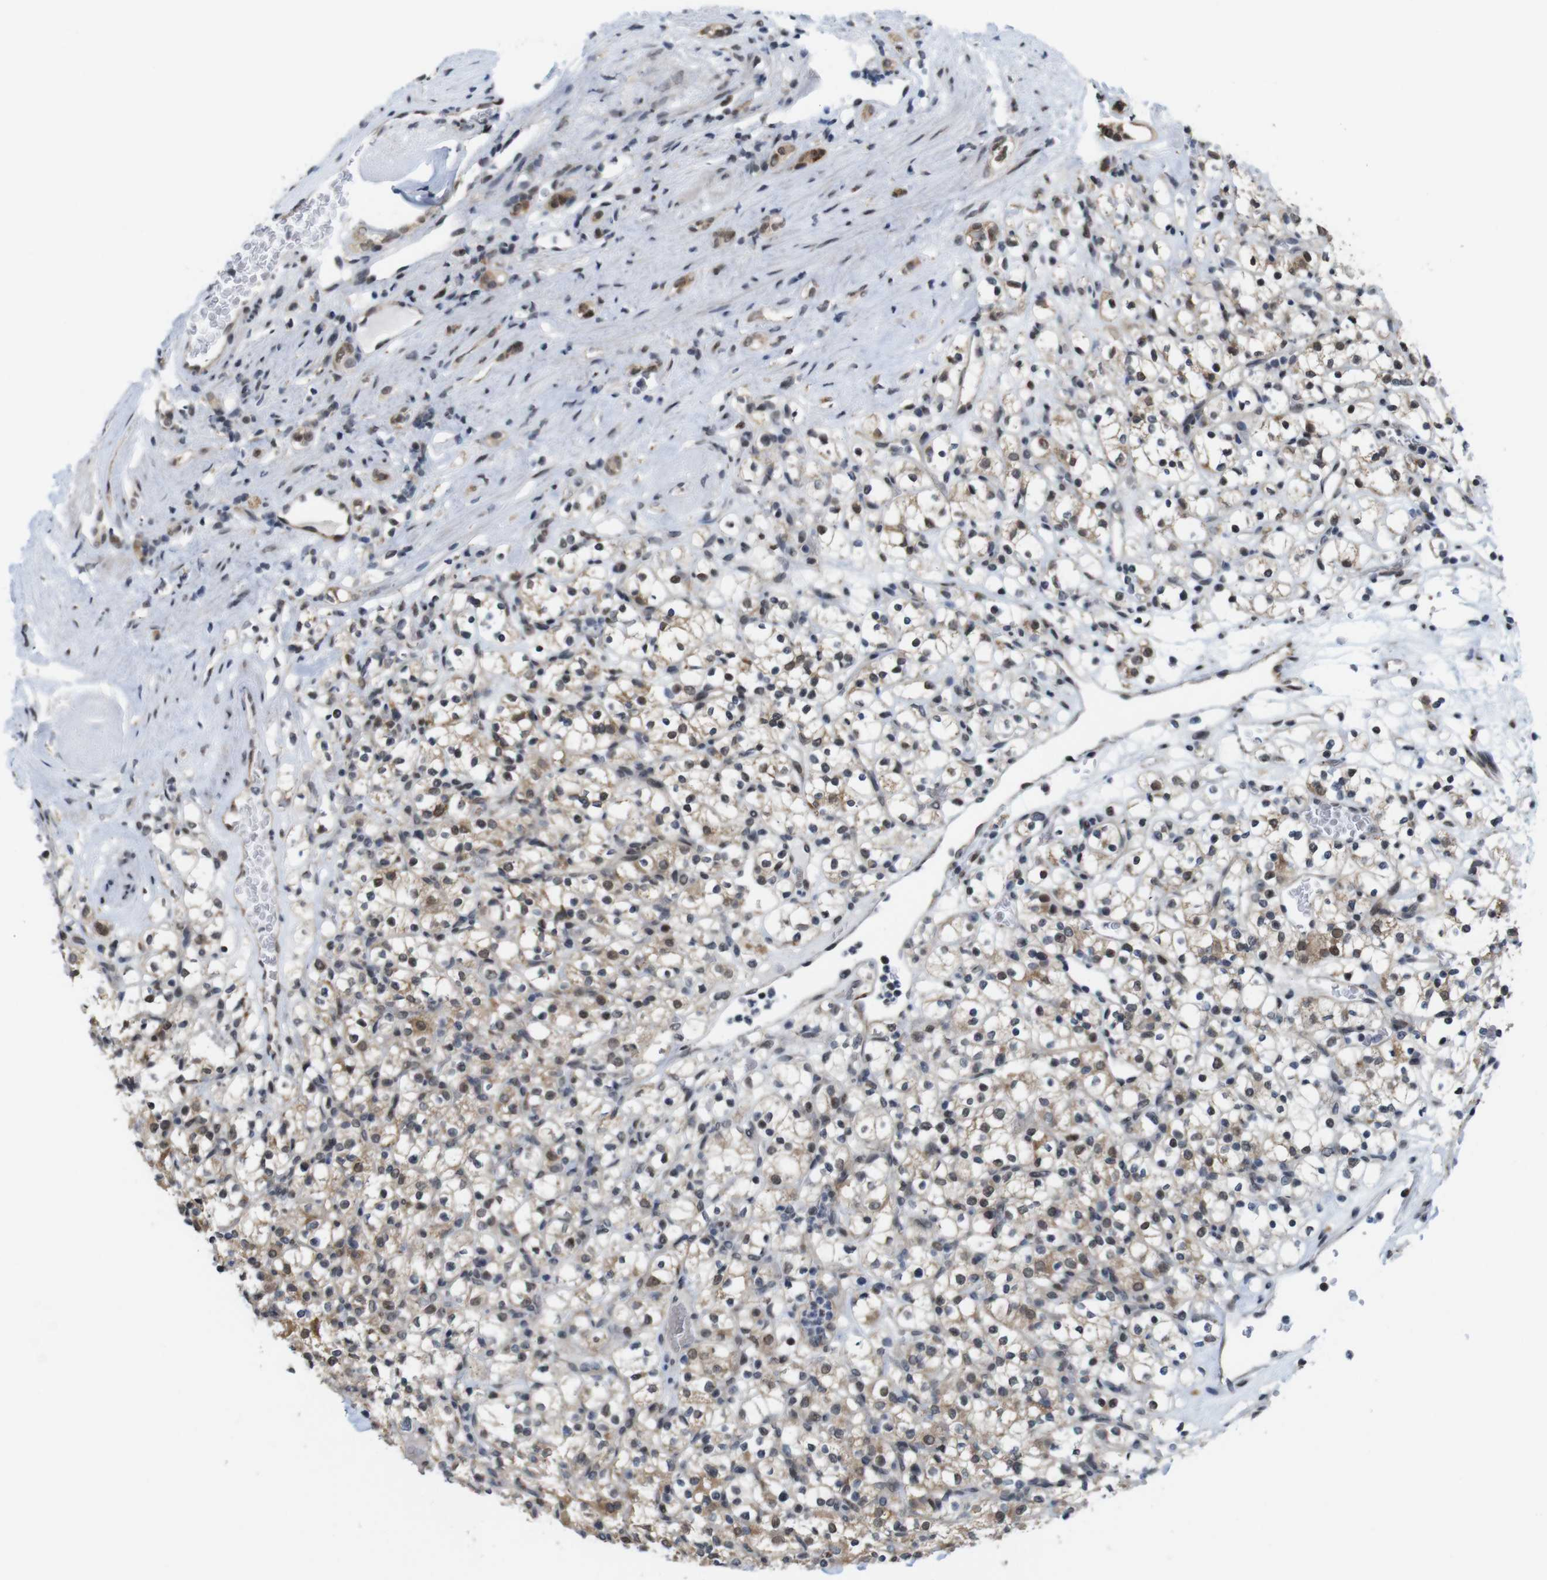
{"staining": {"intensity": "moderate", "quantity": ">75%", "location": "cytoplasmic/membranous,nuclear"}, "tissue": "renal cancer", "cell_type": "Tumor cells", "image_type": "cancer", "snomed": [{"axis": "morphology", "description": "Normal tissue, NOS"}, {"axis": "morphology", "description": "Adenocarcinoma, NOS"}, {"axis": "topography", "description": "Kidney"}], "caption": "This is an image of immunohistochemistry (IHC) staining of renal cancer, which shows moderate staining in the cytoplasmic/membranous and nuclear of tumor cells.", "gene": "PNMA8A", "patient": {"sex": "female", "age": 72}}